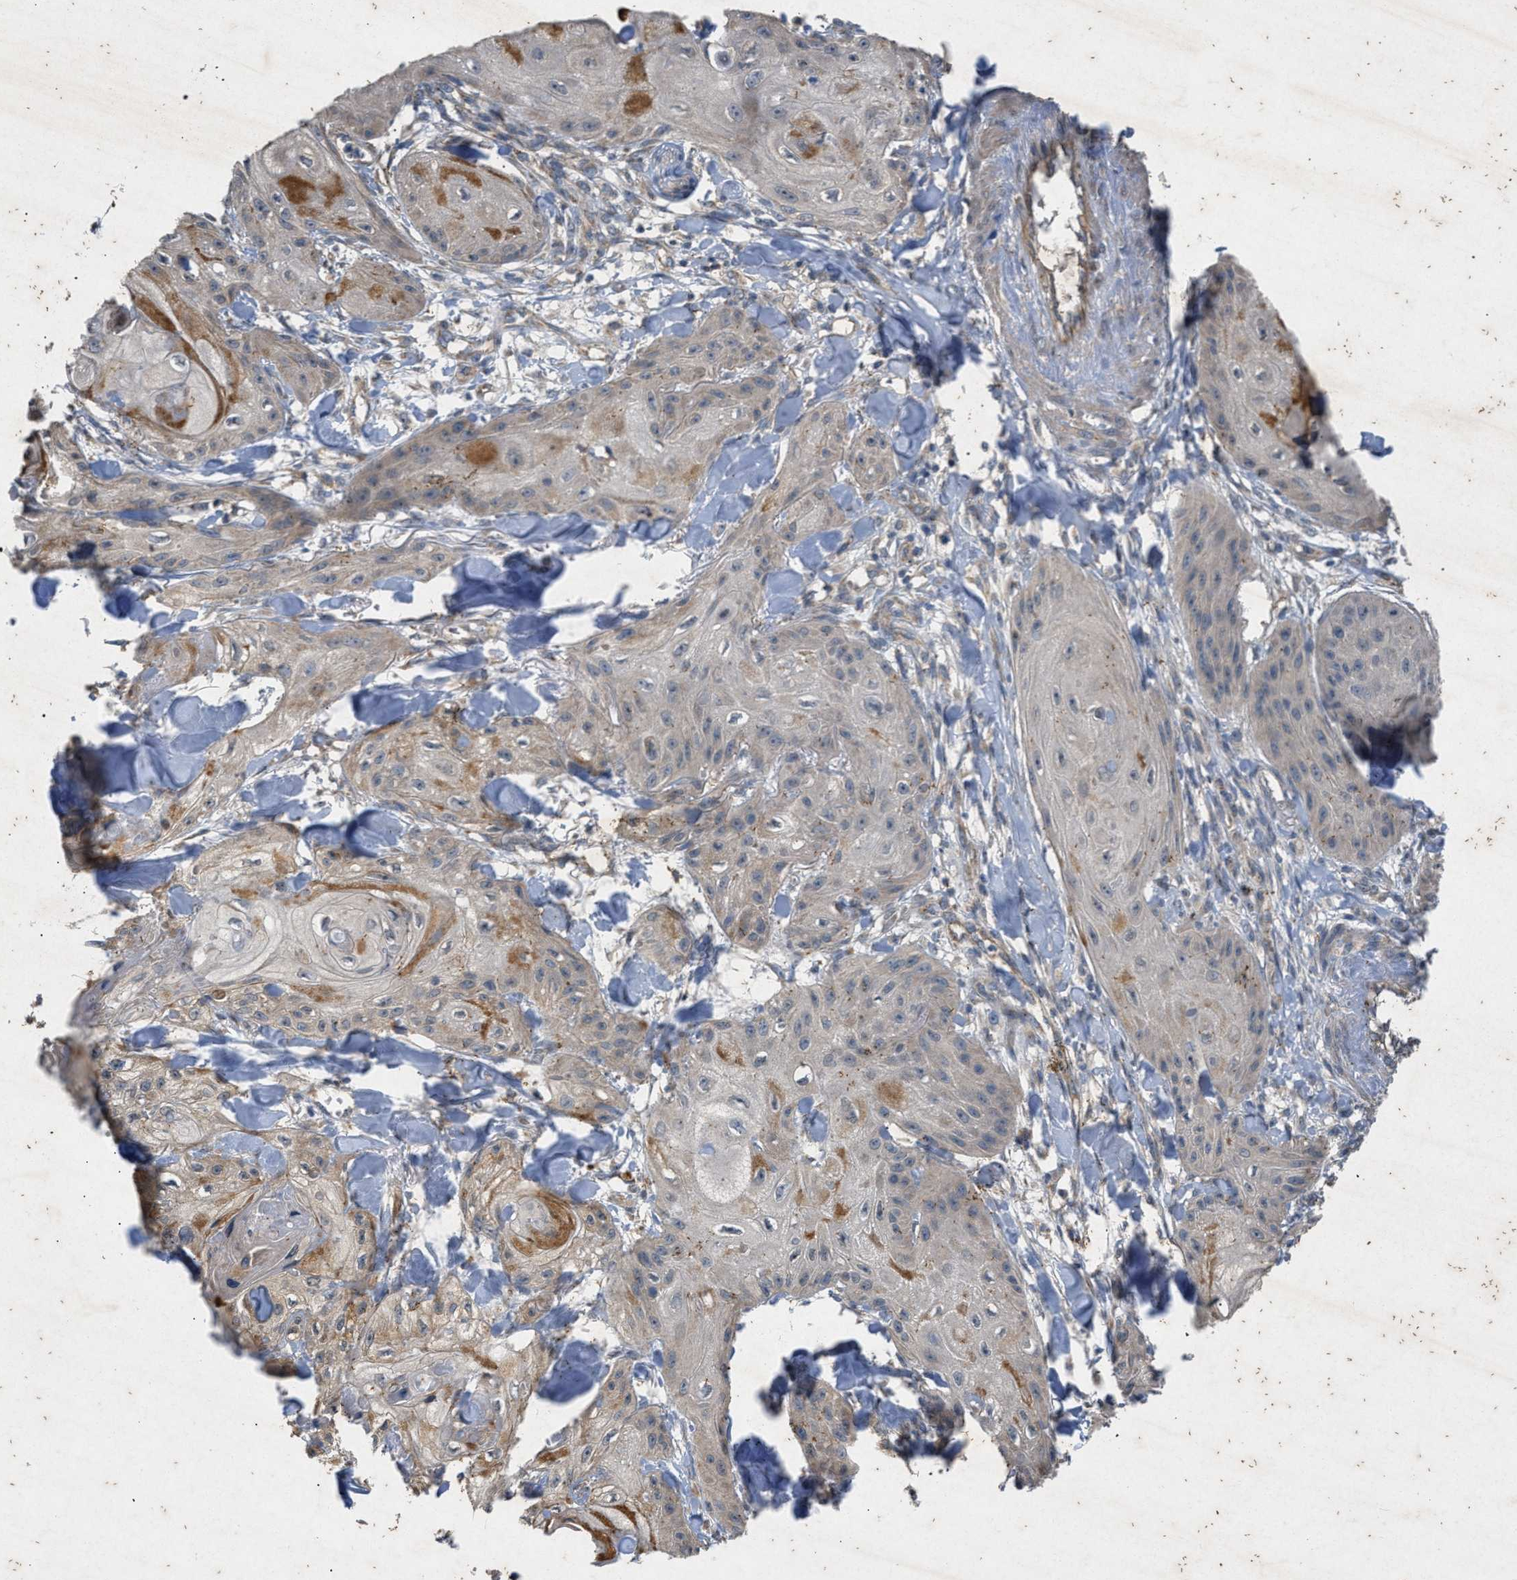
{"staining": {"intensity": "negative", "quantity": "none", "location": "none"}, "tissue": "skin cancer", "cell_type": "Tumor cells", "image_type": "cancer", "snomed": [{"axis": "morphology", "description": "Squamous cell carcinoma, NOS"}, {"axis": "topography", "description": "Skin"}], "caption": "Protein analysis of skin squamous cell carcinoma shows no significant positivity in tumor cells. The staining is performed using DAB (3,3'-diaminobenzidine) brown chromogen with nuclei counter-stained in using hematoxylin.", "gene": "PRKG2", "patient": {"sex": "male", "age": 74}}